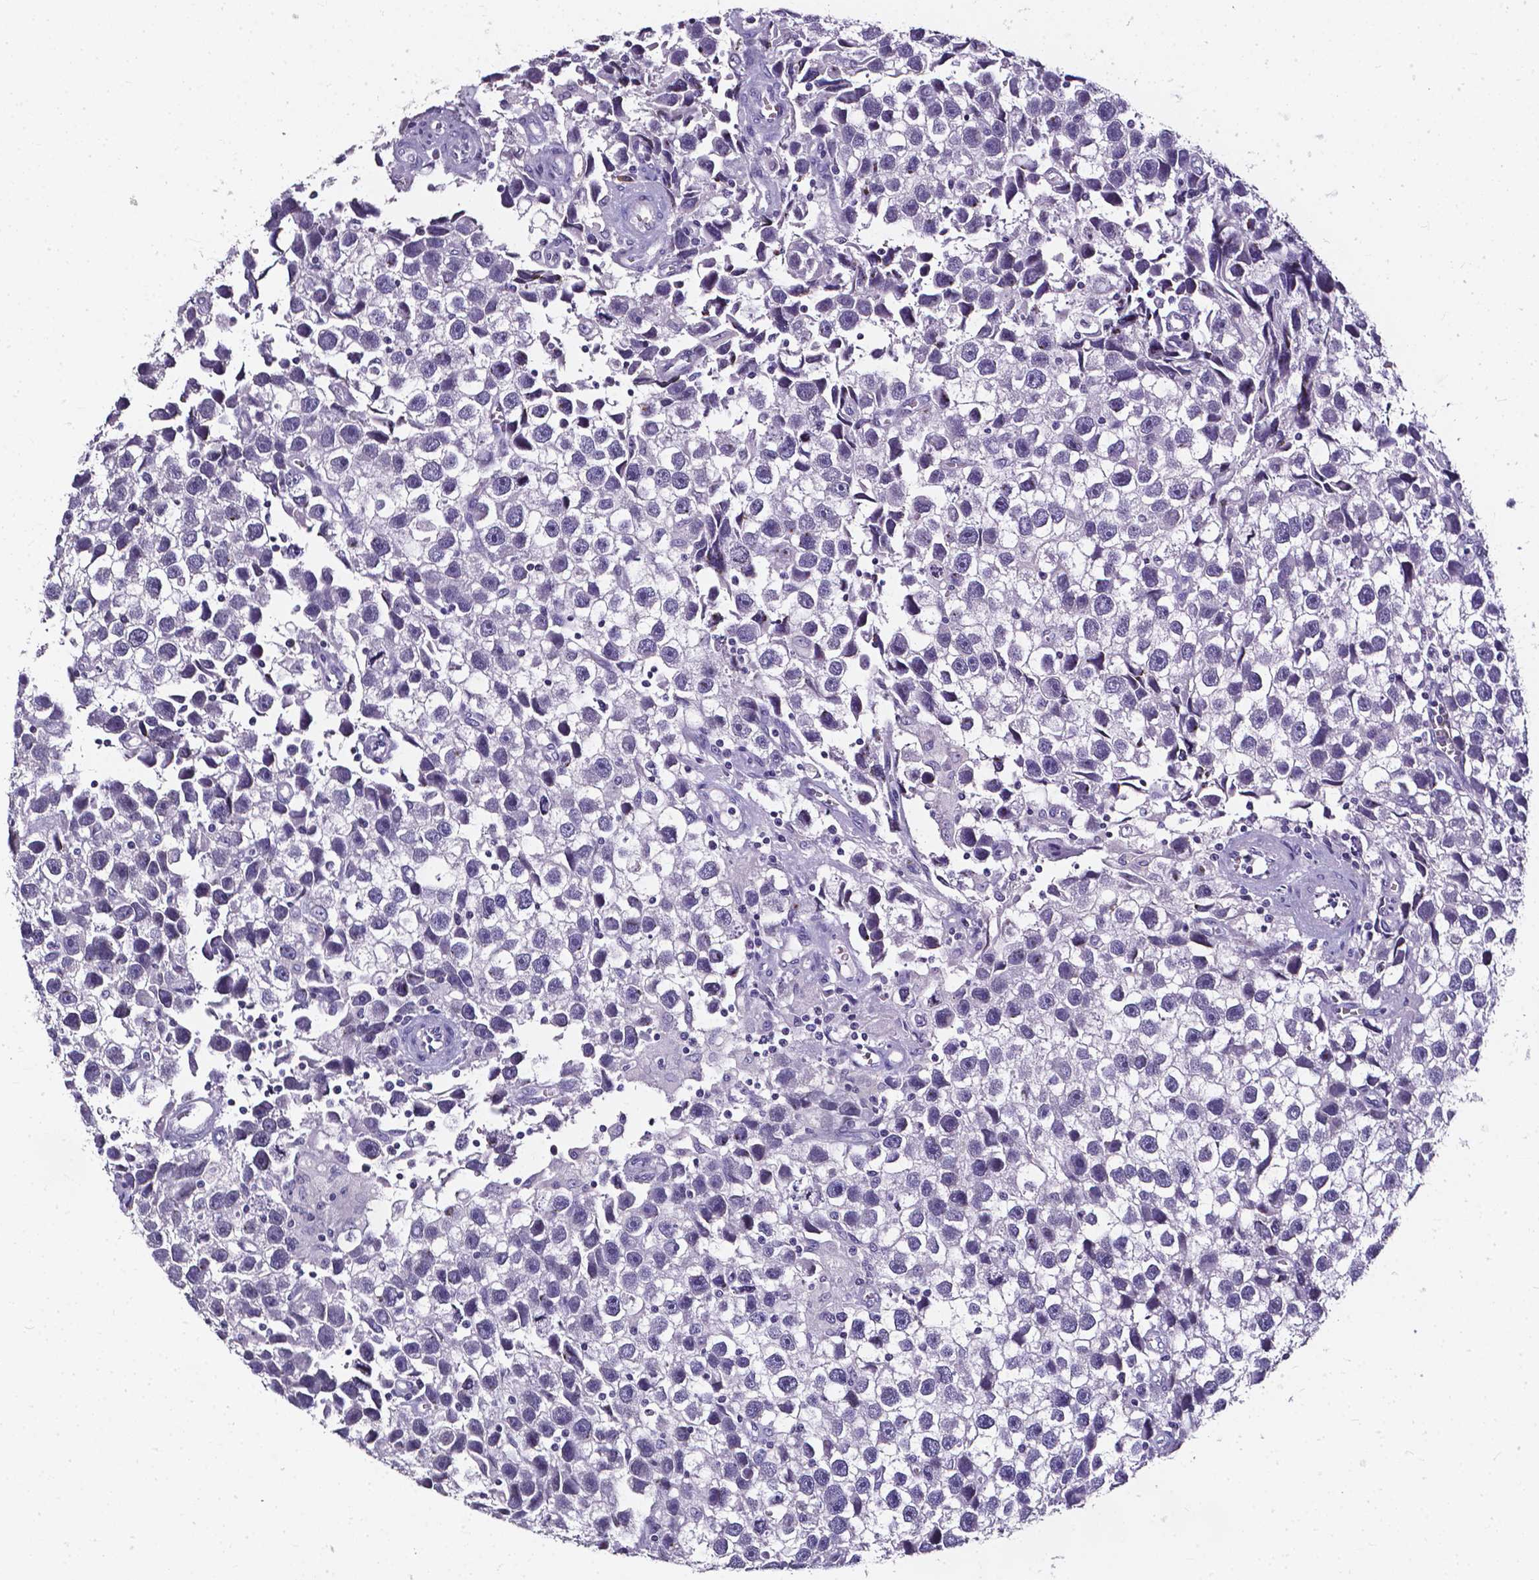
{"staining": {"intensity": "negative", "quantity": "none", "location": "none"}, "tissue": "testis cancer", "cell_type": "Tumor cells", "image_type": "cancer", "snomed": [{"axis": "morphology", "description": "Seminoma, NOS"}, {"axis": "topography", "description": "Testis"}], "caption": "Human testis seminoma stained for a protein using immunohistochemistry (IHC) demonstrates no staining in tumor cells.", "gene": "AKR1B10", "patient": {"sex": "male", "age": 43}}